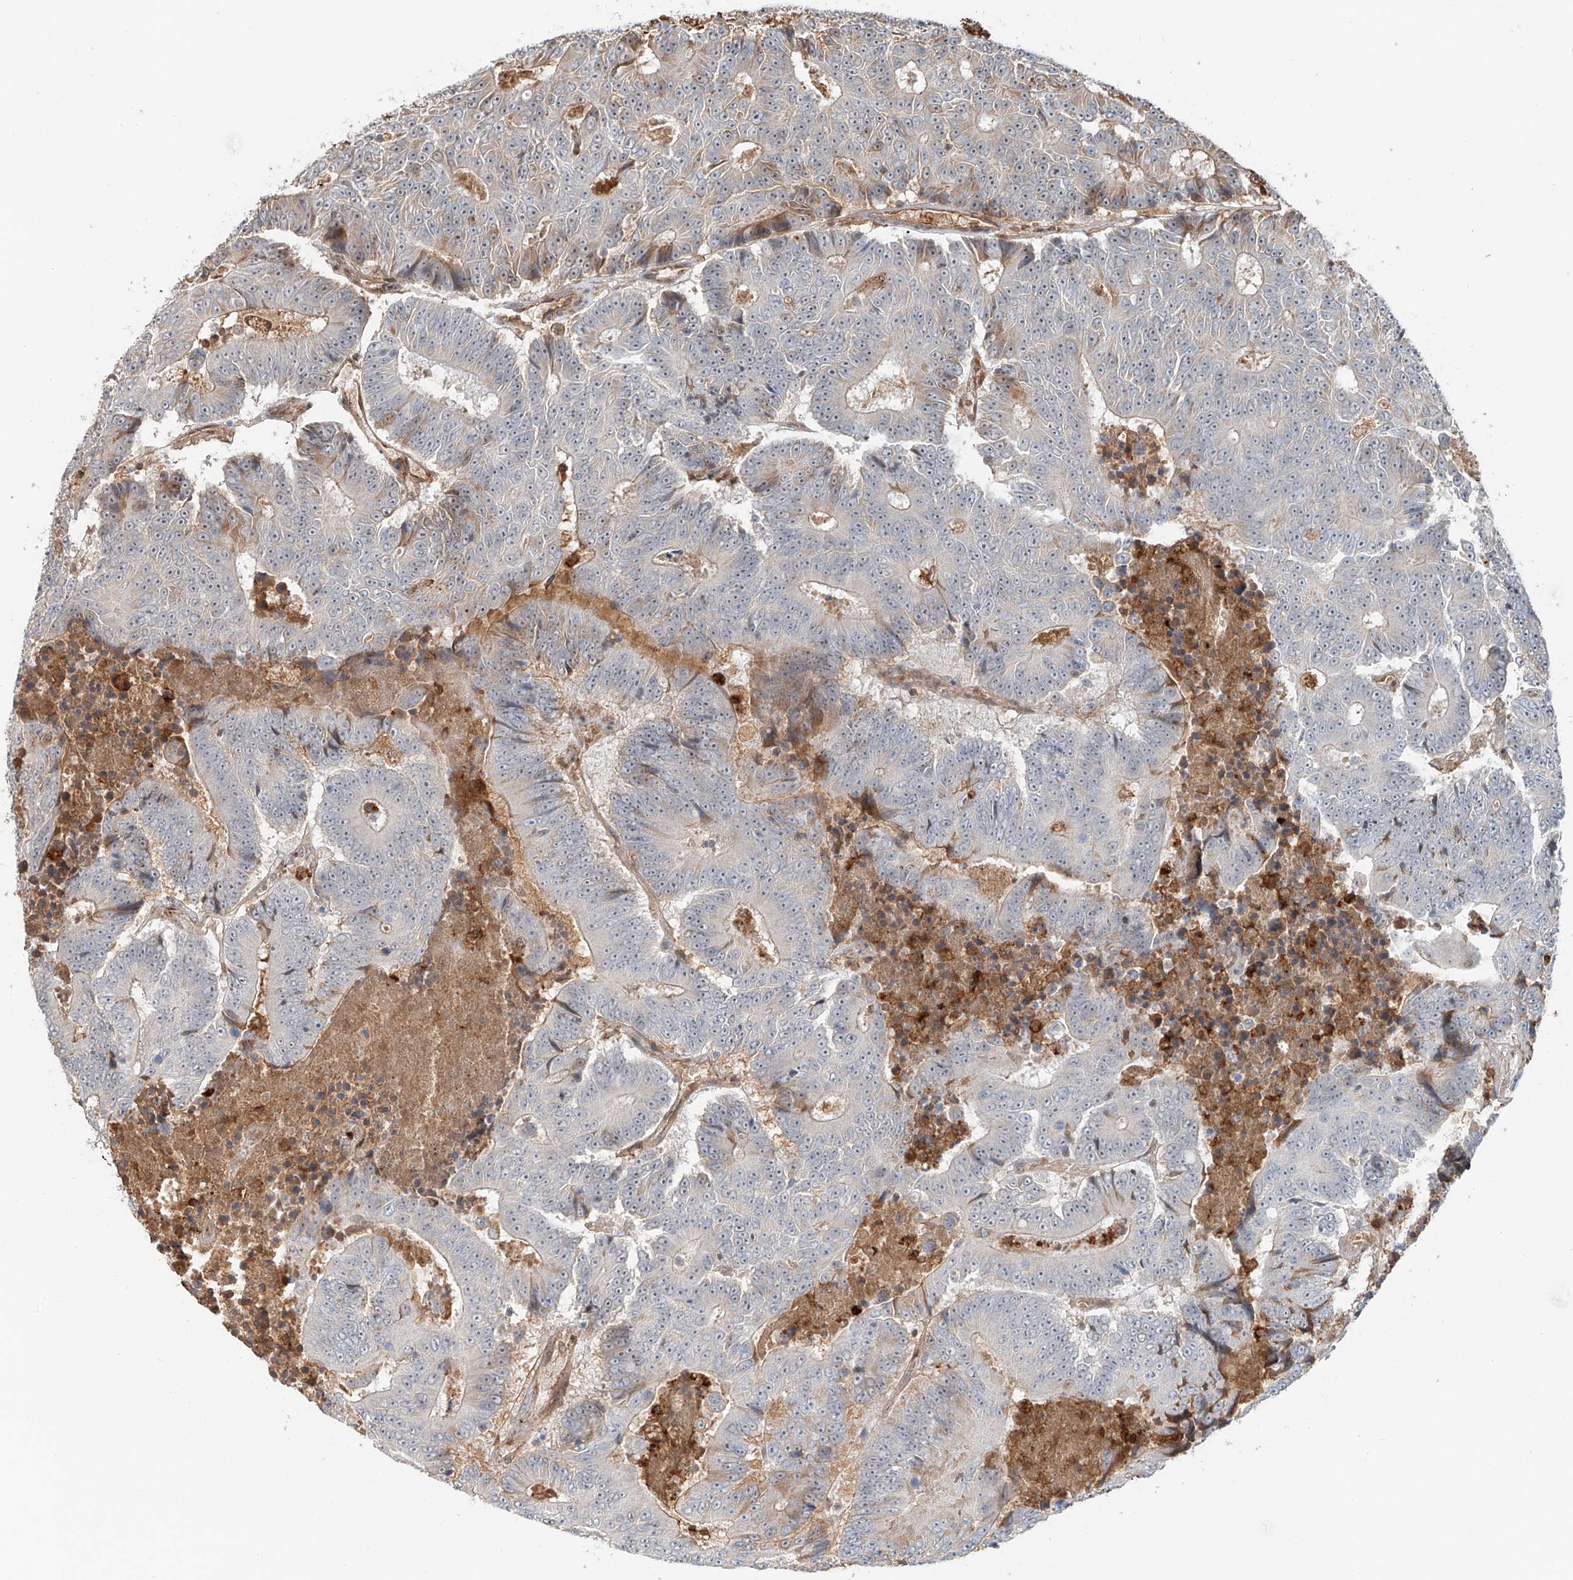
{"staining": {"intensity": "negative", "quantity": "none", "location": "none"}, "tissue": "colorectal cancer", "cell_type": "Tumor cells", "image_type": "cancer", "snomed": [{"axis": "morphology", "description": "Adenocarcinoma, NOS"}, {"axis": "topography", "description": "Colon"}], "caption": "High magnification brightfield microscopy of colorectal cancer (adenocarcinoma) stained with DAB (3,3'-diaminobenzidine) (brown) and counterstained with hematoxylin (blue): tumor cells show no significant expression.", "gene": "CEP162", "patient": {"sex": "male", "age": 83}}